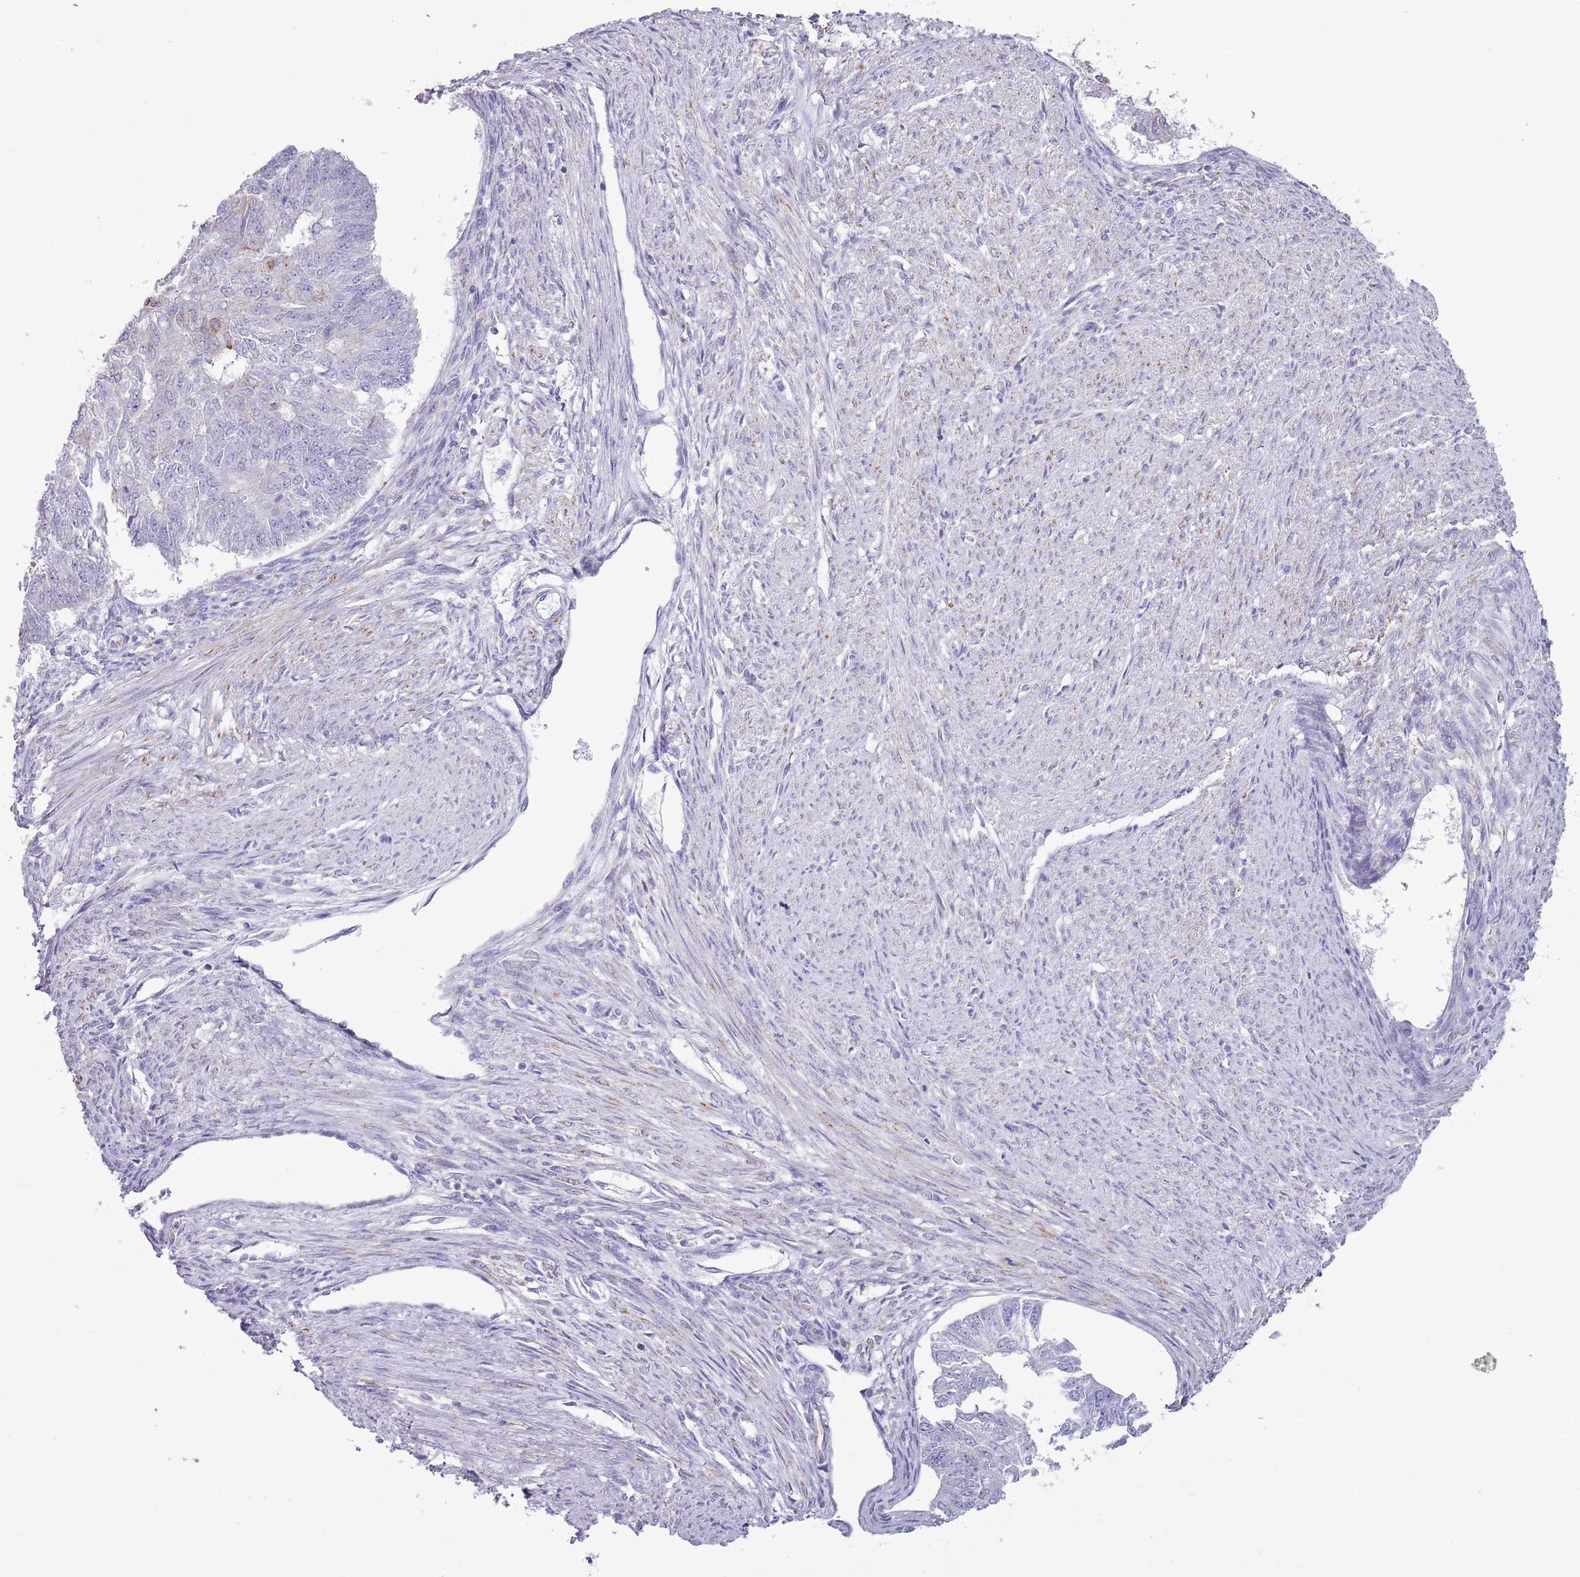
{"staining": {"intensity": "moderate", "quantity": "<25%", "location": "cytoplasmic/membranous"}, "tissue": "endometrial cancer", "cell_type": "Tumor cells", "image_type": "cancer", "snomed": [{"axis": "morphology", "description": "Adenocarcinoma, NOS"}, {"axis": "topography", "description": "Endometrium"}], "caption": "Adenocarcinoma (endometrial) stained with DAB (3,3'-diaminobenzidine) immunohistochemistry (IHC) shows low levels of moderate cytoplasmic/membranous expression in about <25% of tumor cells. (brown staining indicates protein expression, while blue staining denotes nuclei).", "gene": "SLC23A1", "patient": {"sex": "female", "age": 32}}